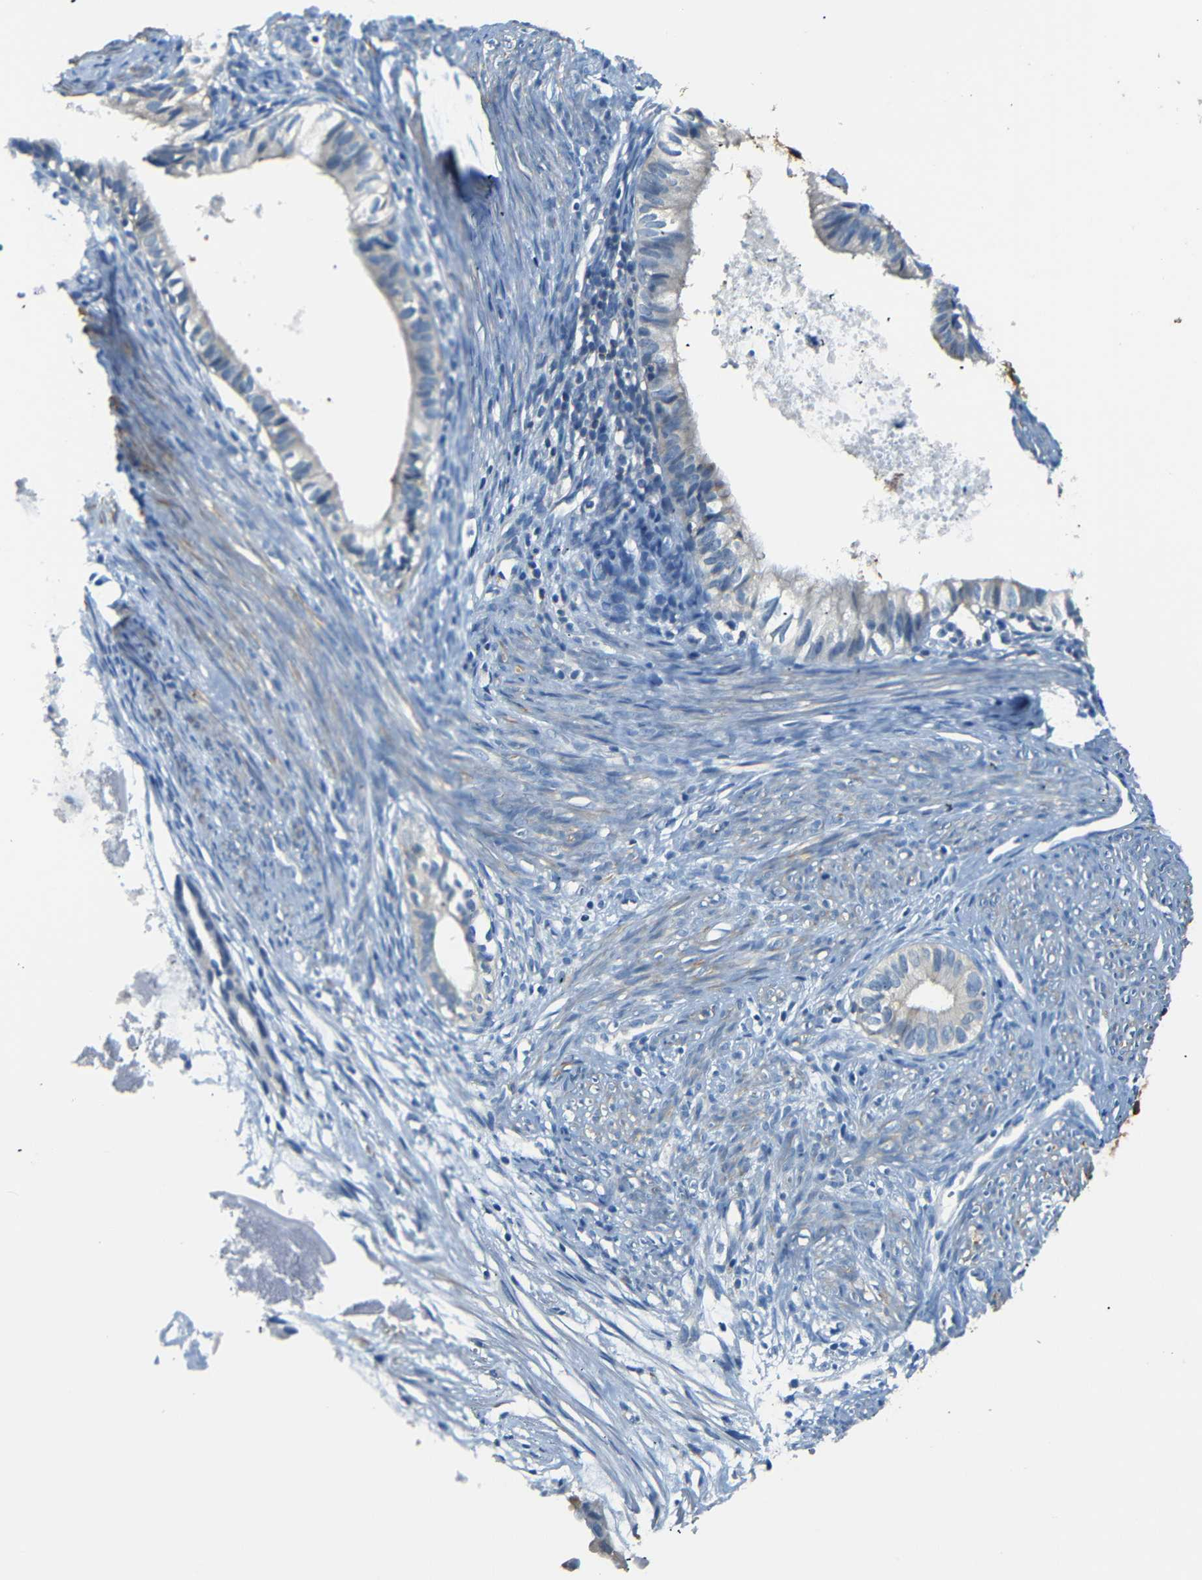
{"staining": {"intensity": "negative", "quantity": "none", "location": "none"}, "tissue": "cervical cancer", "cell_type": "Tumor cells", "image_type": "cancer", "snomed": [{"axis": "morphology", "description": "Normal tissue, NOS"}, {"axis": "morphology", "description": "Adenocarcinoma, NOS"}, {"axis": "topography", "description": "Cervix"}, {"axis": "topography", "description": "Endometrium"}], "caption": "High power microscopy histopathology image of an immunohistochemistry photomicrograph of adenocarcinoma (cervical), revealing no significant staining in tumor cells. Nuclei are stained in blue.", "gene": "SFN", "patient": {"sex": "female", "age": 86}}